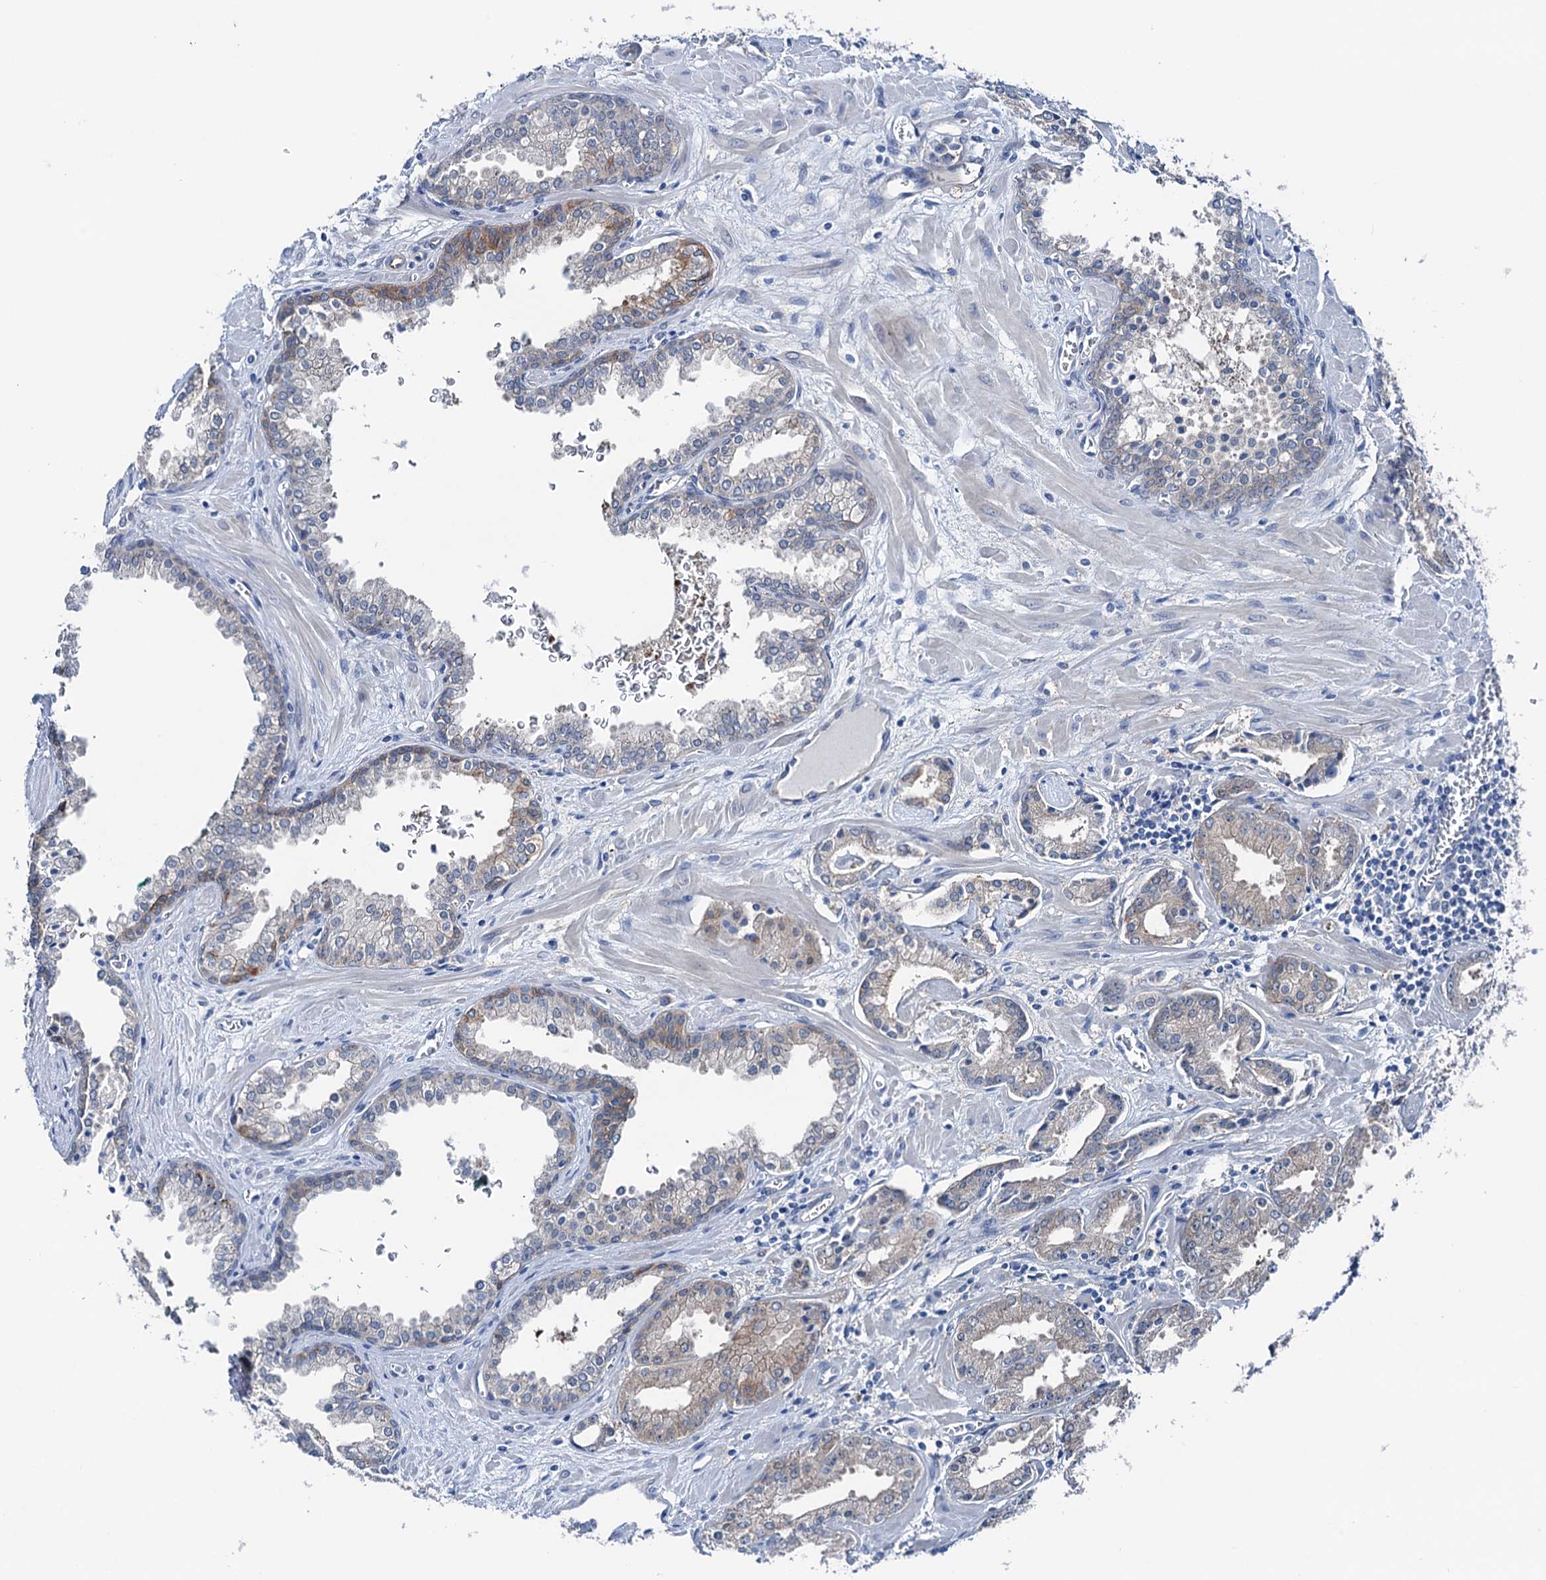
{"staining": {"intensity": "weak", "quantity": "<25%", "location": "cytoplasmic/membranous"}, "tissue": "prostate cancer", "cell_type": "Tumor cells", "image_type": "cancer", "snomed": [{"axis": "morphology", "description": "Adenocarcinoma, Low grade"}, {"axis": "topography", "description": "Prostate"}], "caption": "IHC photomicrograph of neoplastic tissue: prostate adenocarcinoma (low-grade) stained with DAB shows no significant protein expression in tumor cells.", "gene": "SHROOM1", "patient": {"sex": "male", "age": 67}}